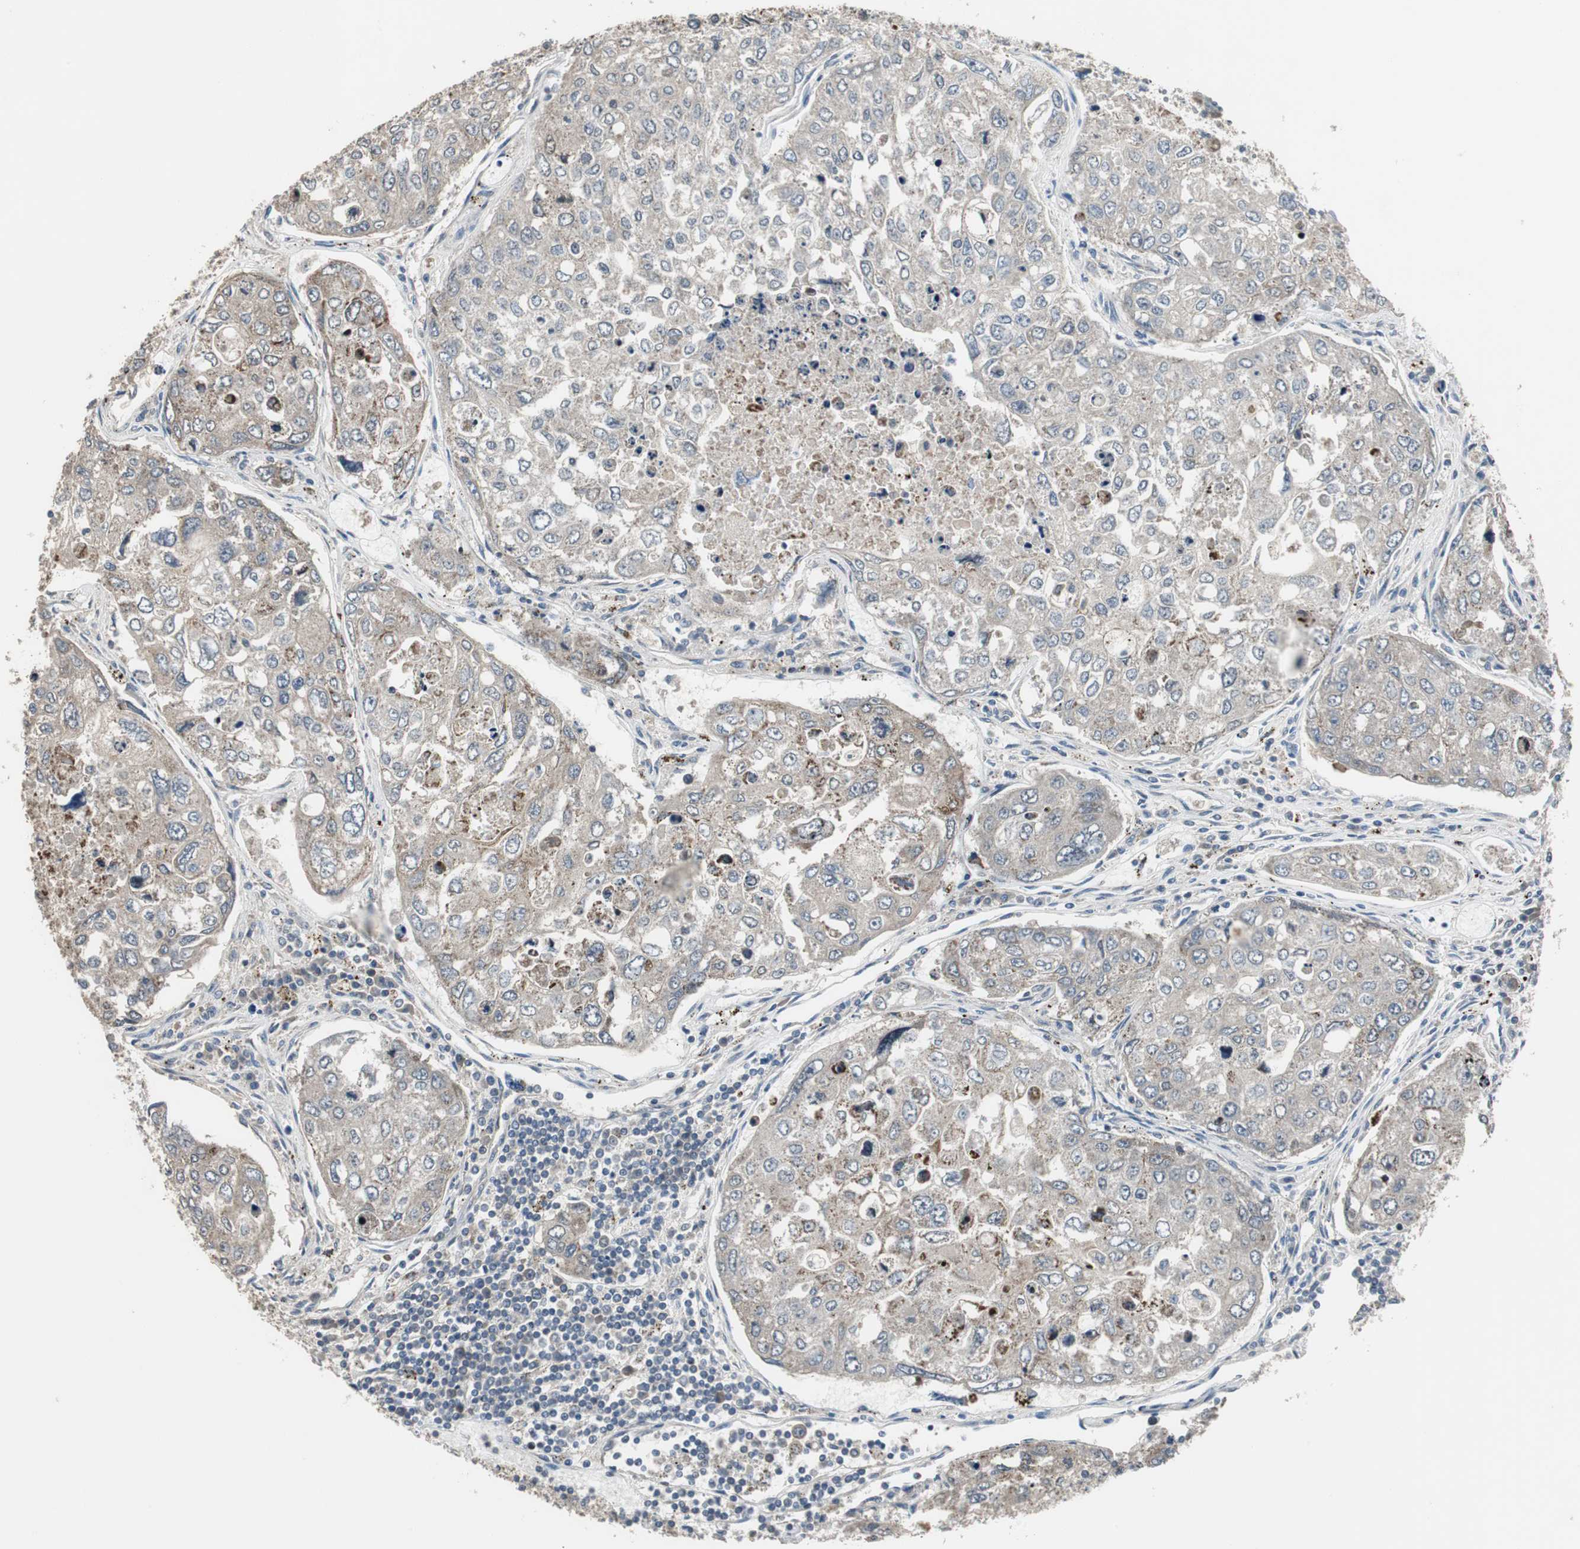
{"staining": {"intensity": "moderate", "quantity": "25%-75%", "location": "cytoplasmic/membranous"}, "tissue": "urothelial cancer", "cell_type": "Tumor cells", "image_type": "cancer", "snomed": [{"axis": "morphology", "description": "Urothelial carcinoma, High grade"}, {"axis": "topography", "description": "Lymph node"}, {"axis": "topography", "description": "Urinary bladder"}], "caption": "Immunohistochemistry (IHC) micrograph of human urothelial carcinoma (high-grade) stained for a protein (brown), which reveals medium levels of moderate cytoplasmic/membranous positivity in approximately 25%-75% of tumor cells.", "gene": "MYT1", "patient": {"sex": "male", "age": 51}}